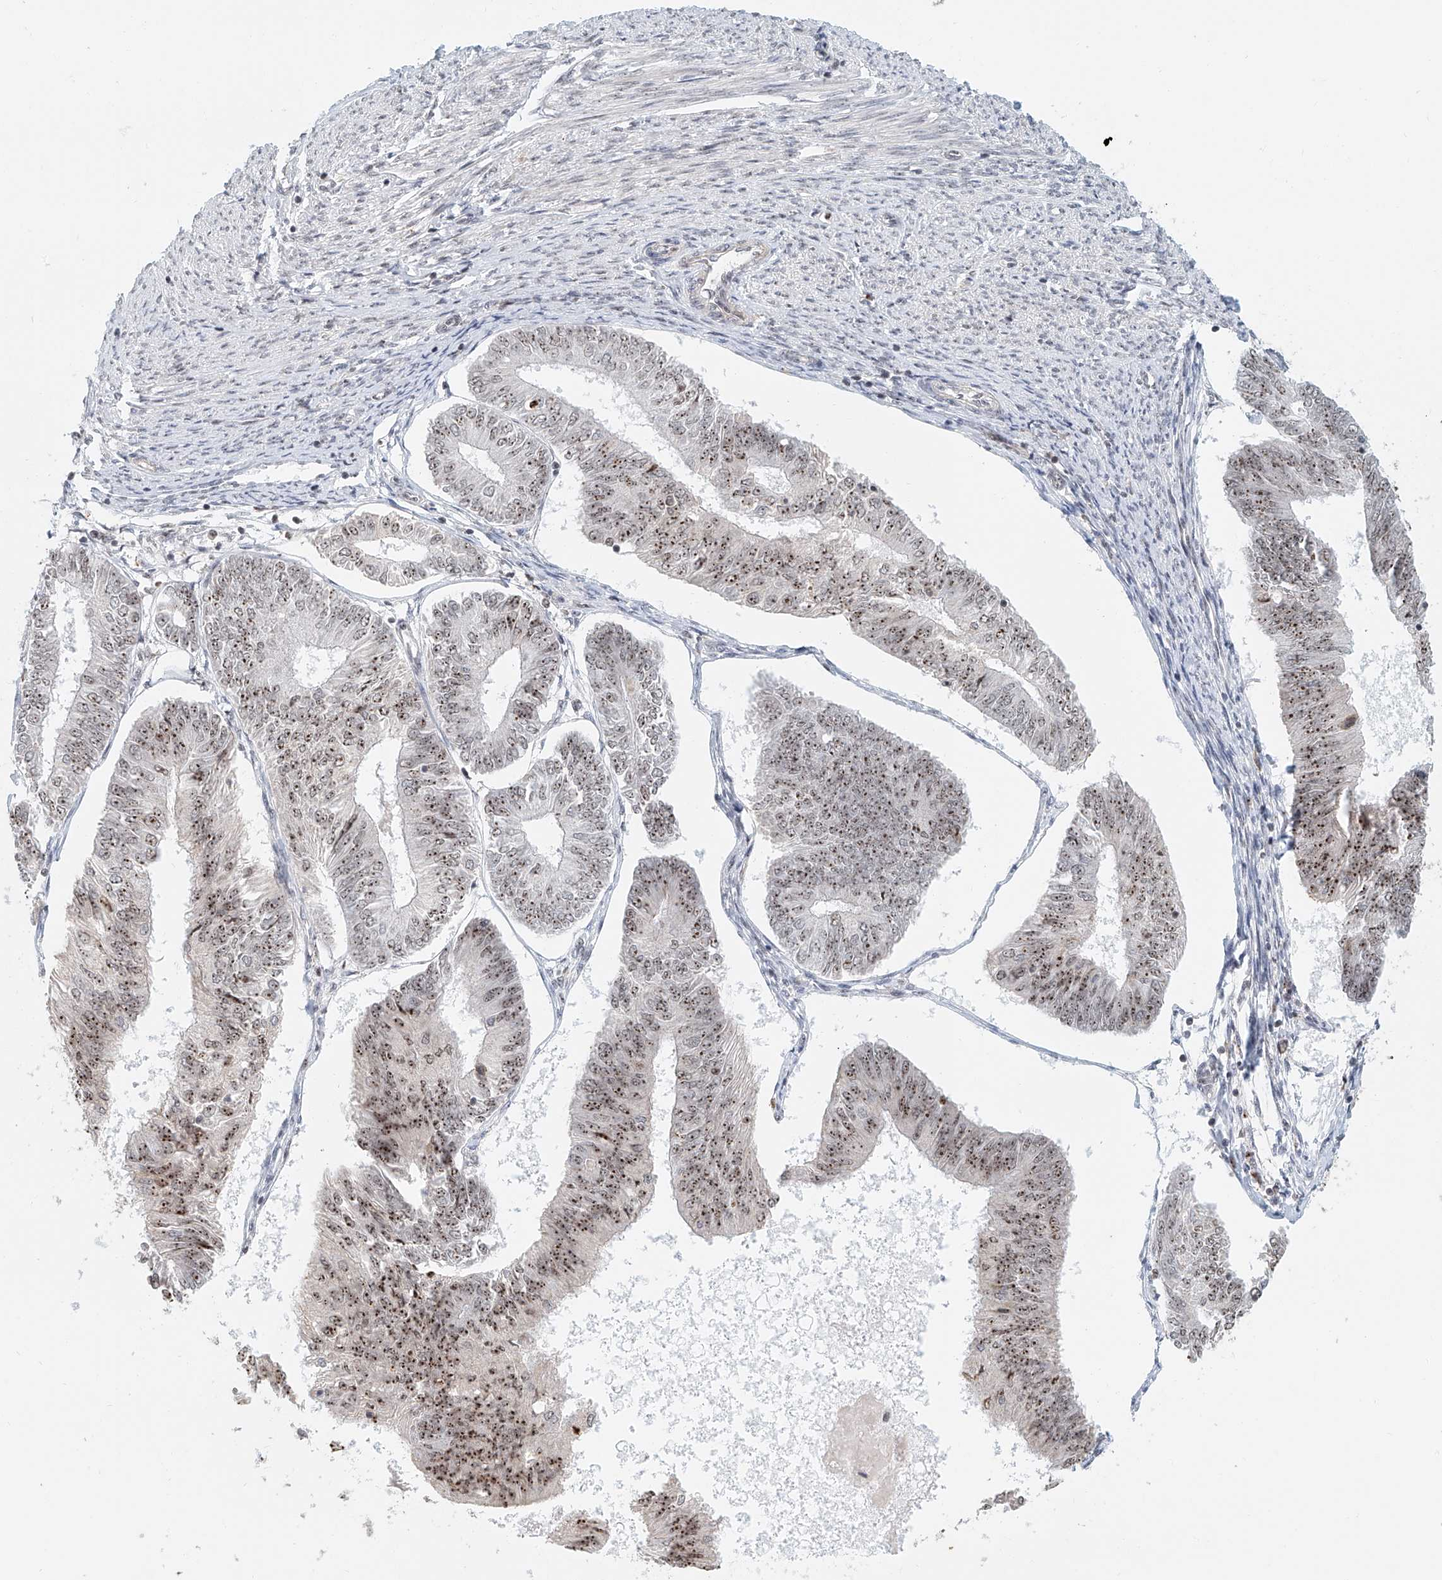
{"staining": {"intensity": "moderate", "quantity": ">75%", "location": "nuclear"}, "tissue": "endometrial cancer", "cell_type": "Tumor cells", "image_type": "cancer", "snomed": [{"axis": "morphology", "description": "Adenocarcinoma, NOS"}, {"axis": "topography", "description": "Endometrium"}], "caption": "A brown stain highlights moderate nuclear expression of a protein in endometrial cancer (adenocarcinoma) tumor cells.", "gene": "PRUNE2", "patient": {"sex": "female", "age": 58}}